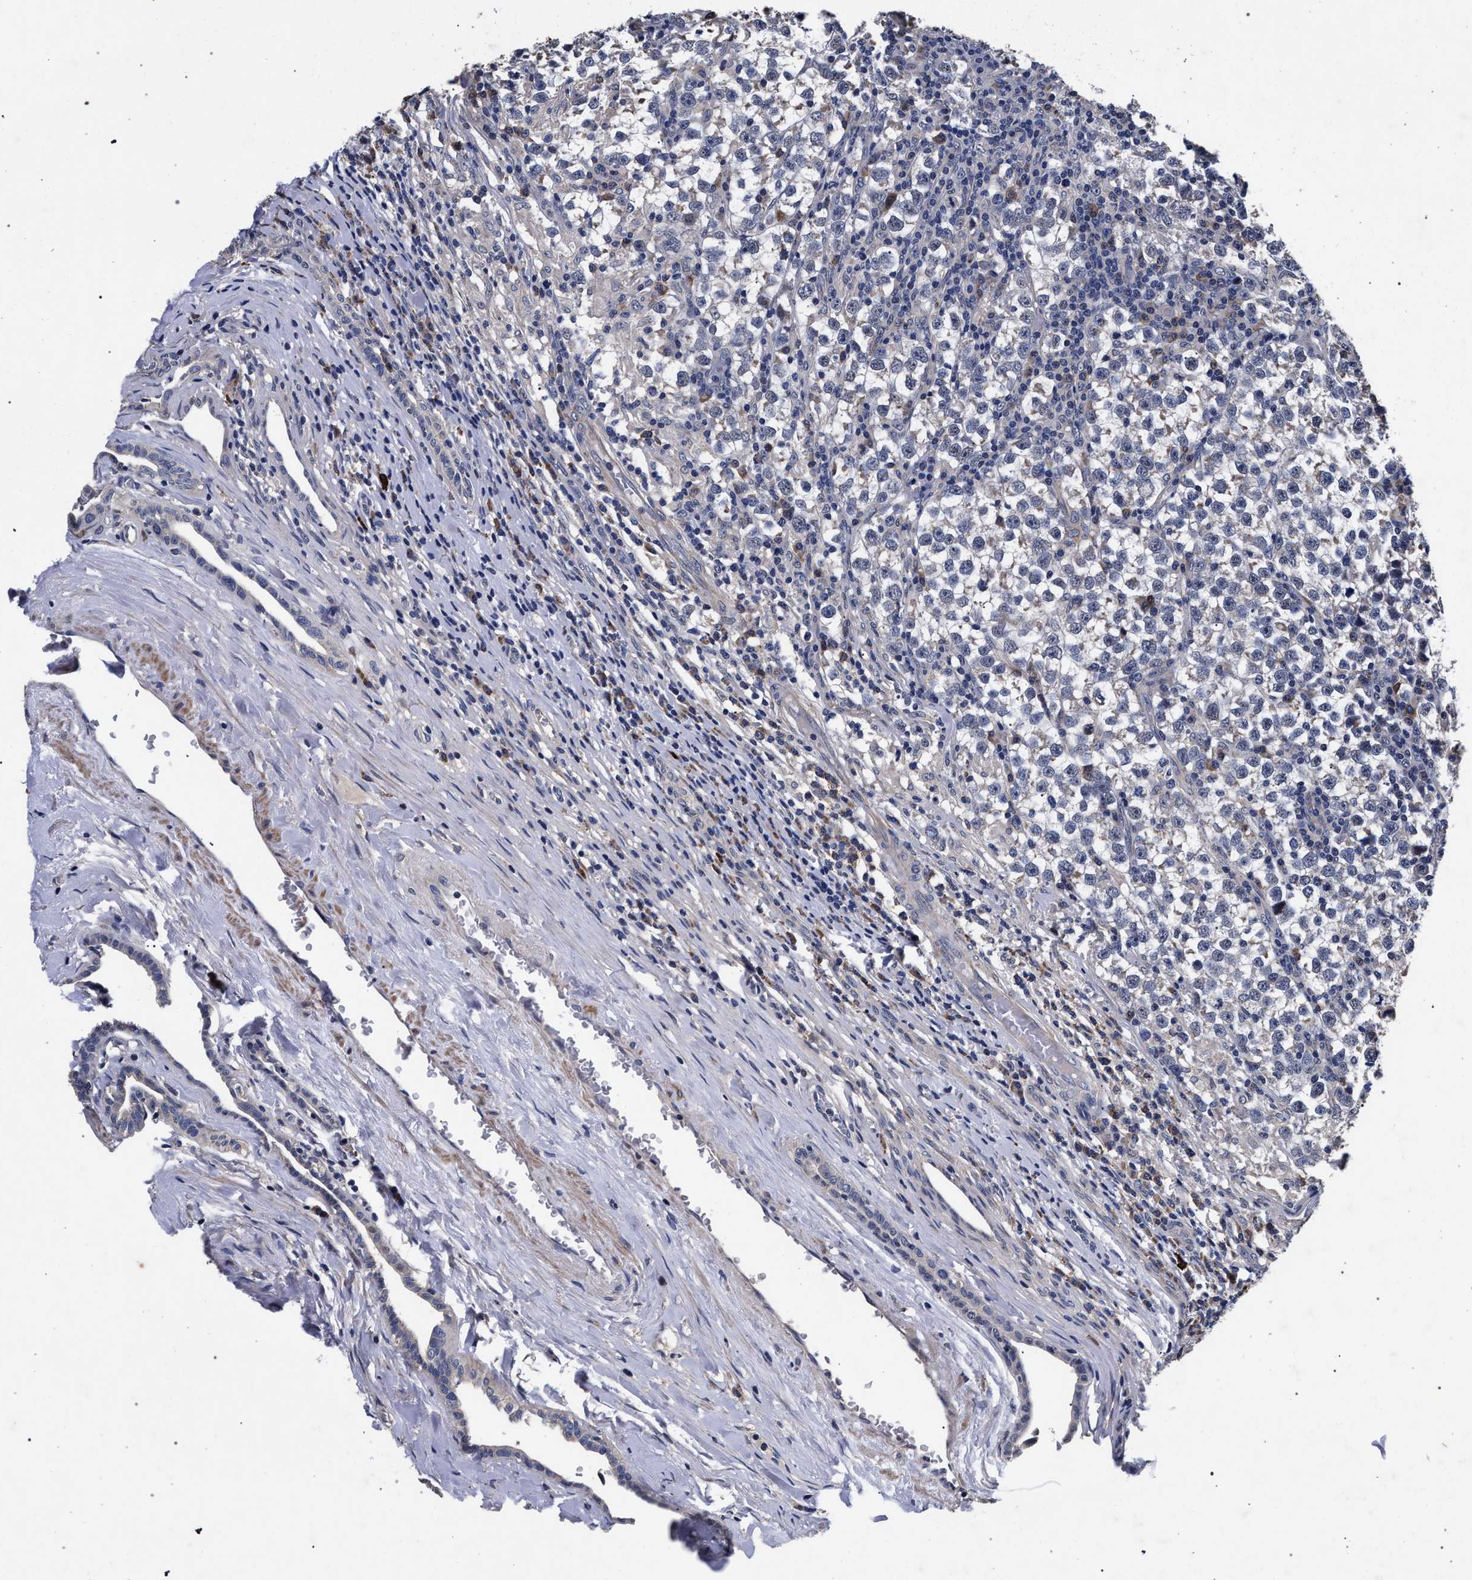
{"staining": {"intensity": "negative", "quantity": "none", "location": "none"}, "tissue": "testis cancer", "cell_type": "Tumor cells", "image_type": "cancer", "snomed": [{"axis": "morphology", "description": "Normal tissue, NOS"}, {"axis": "morphology", "description": "Seminoma, NOS"}, {"axis": "topography", "description": "Testis"}], "caption": "The IHC photomicrograph has no significant staining in tumor cells of testis cancer (seminoma) tissue.", "gene": "CFAP95", "patient": {"sex": "male", "age": 43}}